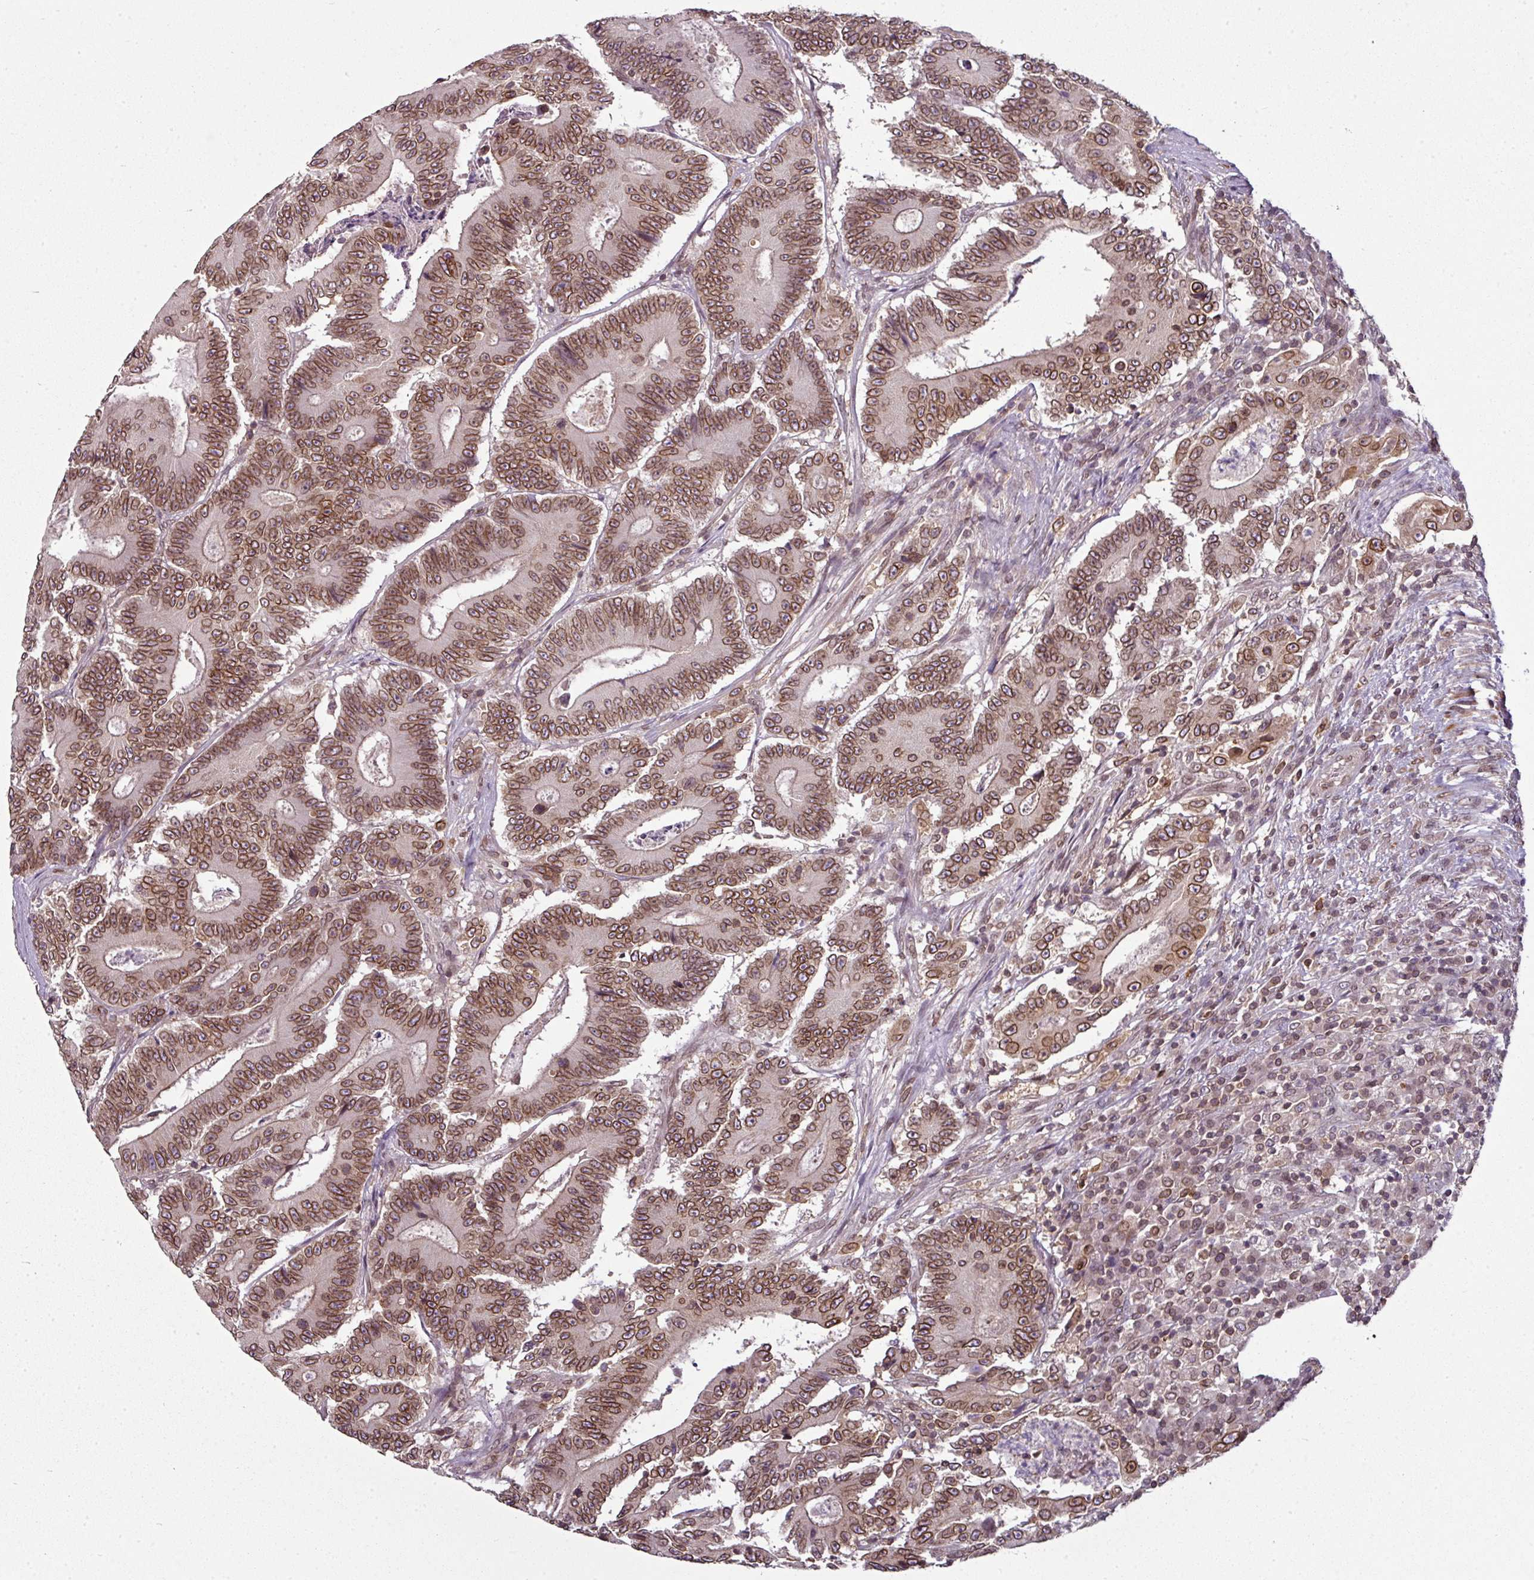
{"staining": {"intensity": "strong", "quantity": ">75%", "location": "cytoplasmic/membranous,nuclear"}, "tissue": "colorectal cancer", "cell_type": "Tumor cells", "image_type": "cancer", "snomed": [{"axis": "morphology", "description": "Adenocarcinoma, NOS"}, {"axis": "topography", "description": "Colon"}], "caption": "Protein staining reveals strong cytoplasmic/membranous and nuclear positivity in about >75% of tumor cells in colorectal adenocarcinoma.", "gene": "RANGAP1", "patient": {"sex": "male", "age": 83}}